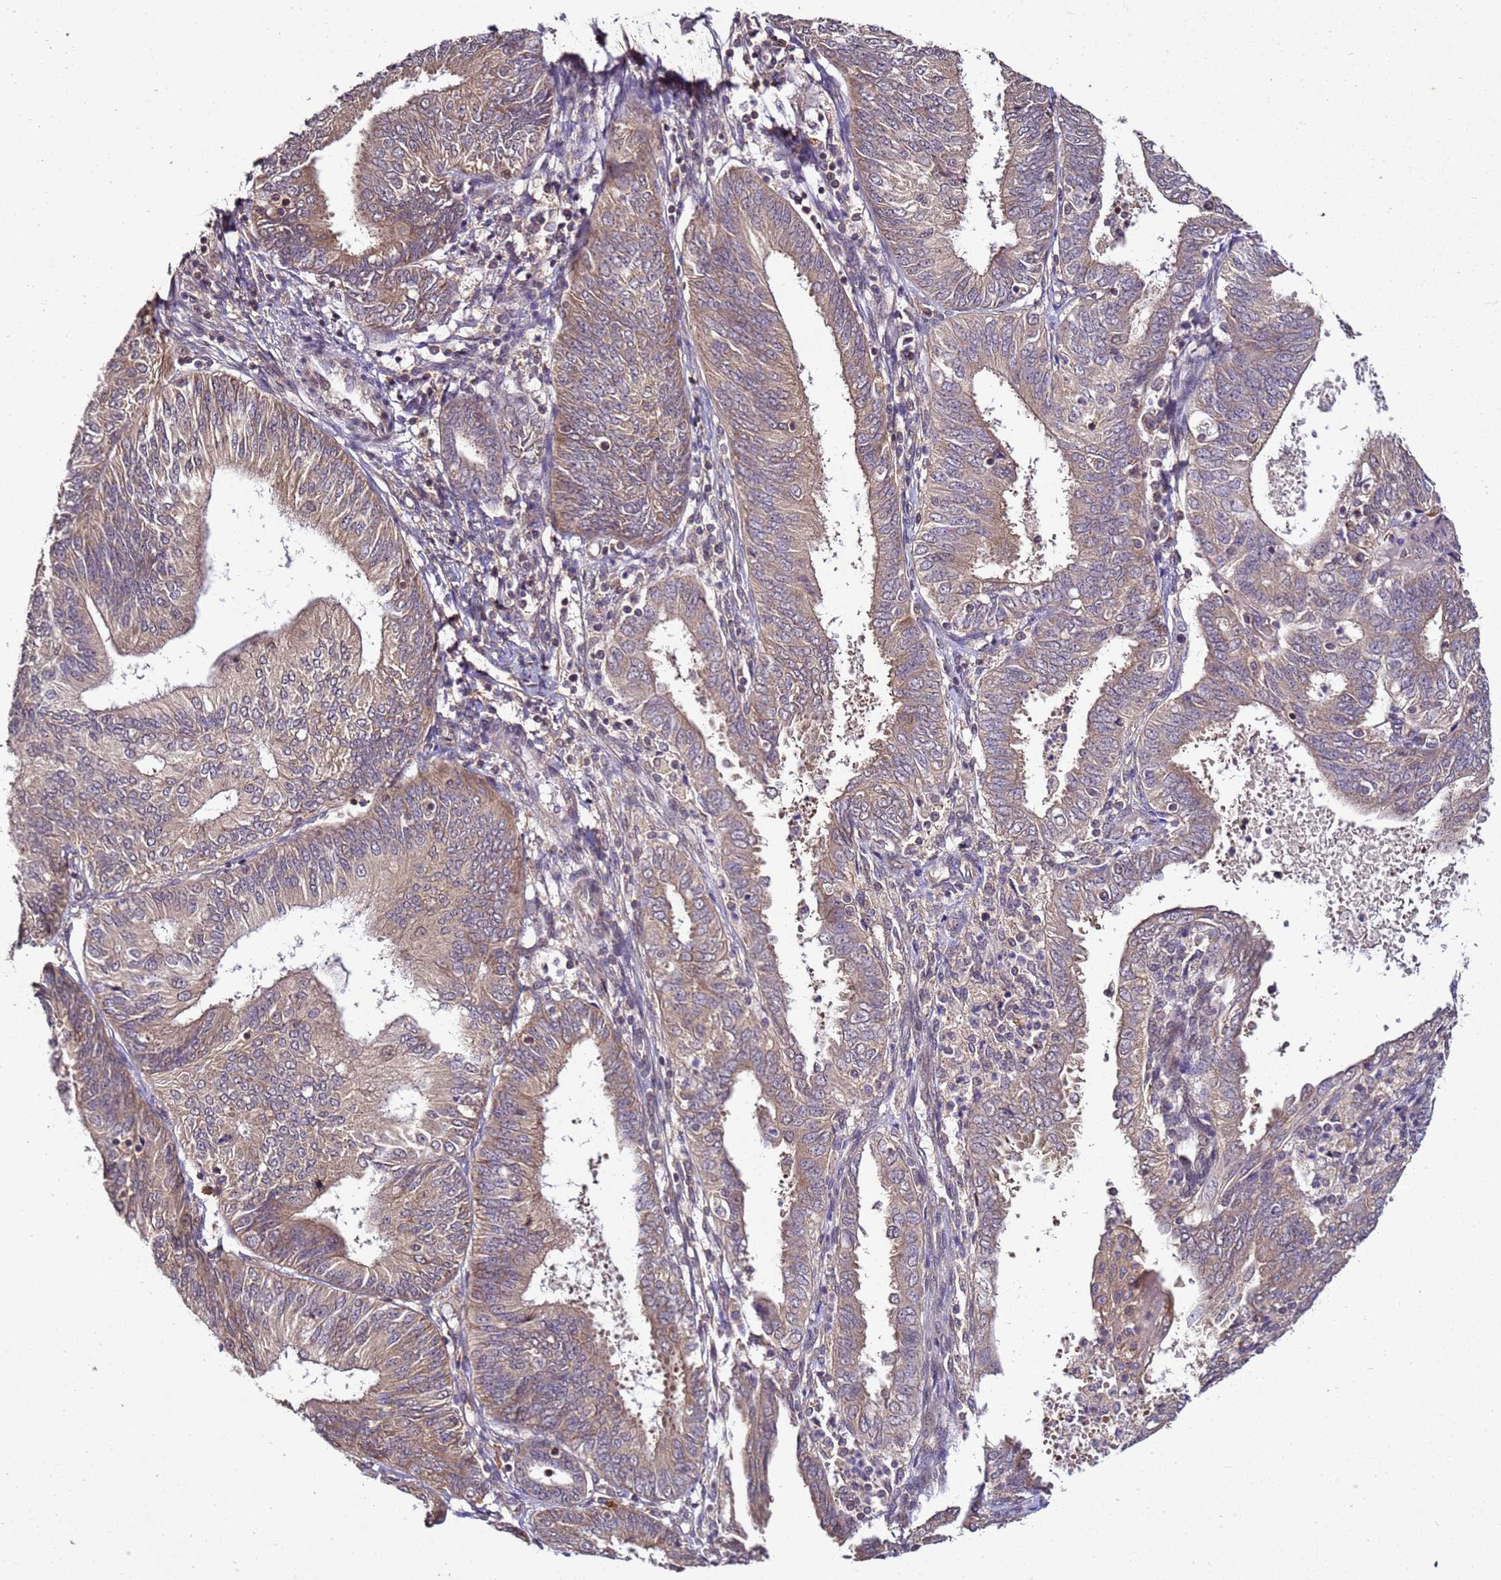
{"staining": {"intensity": "moderate", "quantity": ">75%", "location": "cytoplasmic/membranous"}, "tissue": "endometrial cancer", "cell_type": "Tumor cells", "image_type": "cancer", "snomed": [{"axis": "morphology", "description": "Adenocarcinoma, NOS"}, {"axis": "topography", "description": "Endometrium"}], "caption": "Endometrial cancer (adenocarcinoma) stained for a protein (brown) exhibits moderate cytoplasmic/membranous positive staining in approximately >75% of tumor cells.", "gene": "ANKRD17", "patient": {"sex": "female", "age": 58}}